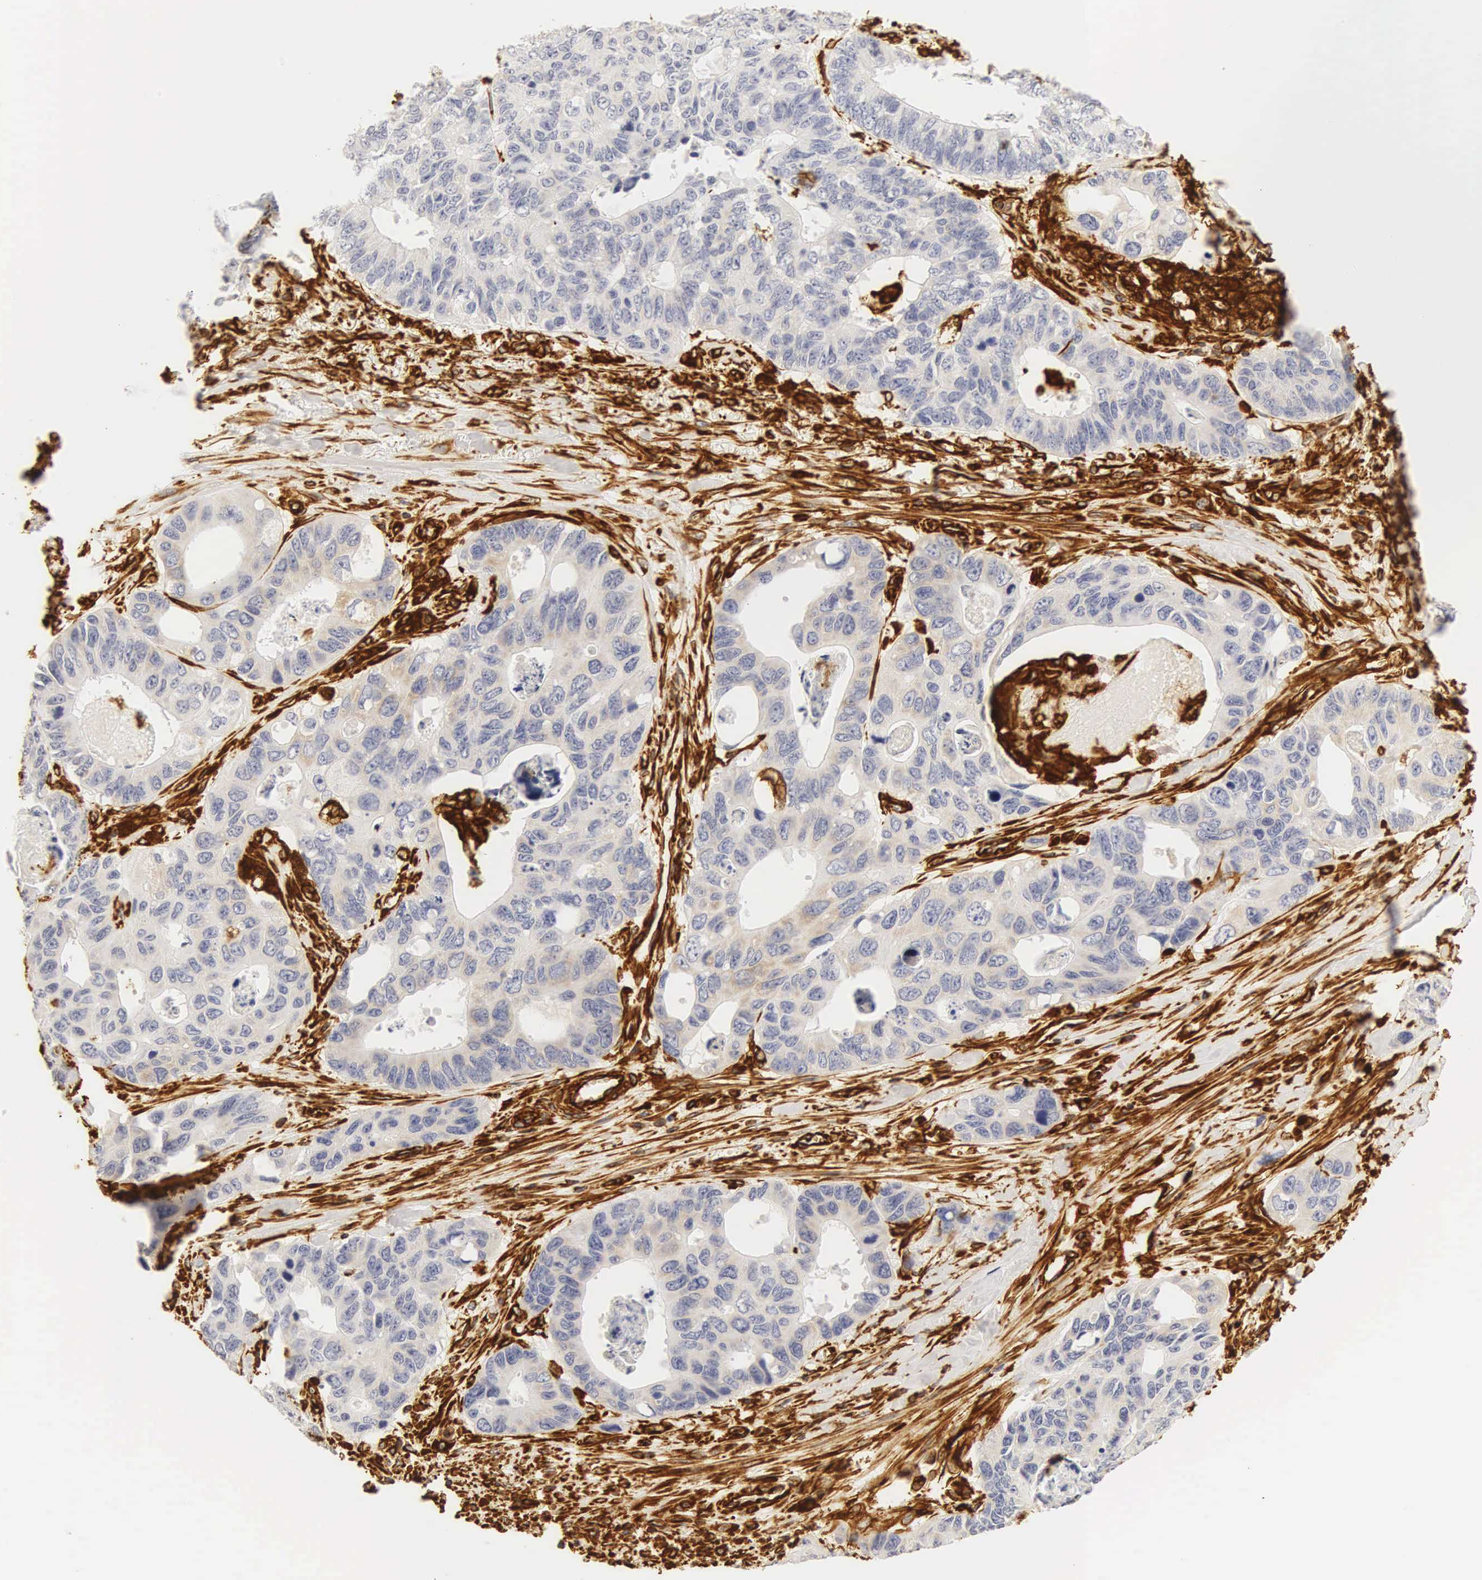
{"staining": {"intensity": "negative", "quantity": "none", "location": "none"}, "tissue": "colorectal cancer", "cell_type": "Tumor cells", "image_type": "cancer", "snomed": [{"axis": "morphology", "description": "Adenocarcinoma, NOS"}, {"axis": "topography", "description": "Colon"}], "caption": "Colorectal cancer (adenocarcinoma) stained for a protein using IHC demonstrates no positivity tumor cells.", "gene": "VIM", "patient": {"sex": "female", "age": 86}}